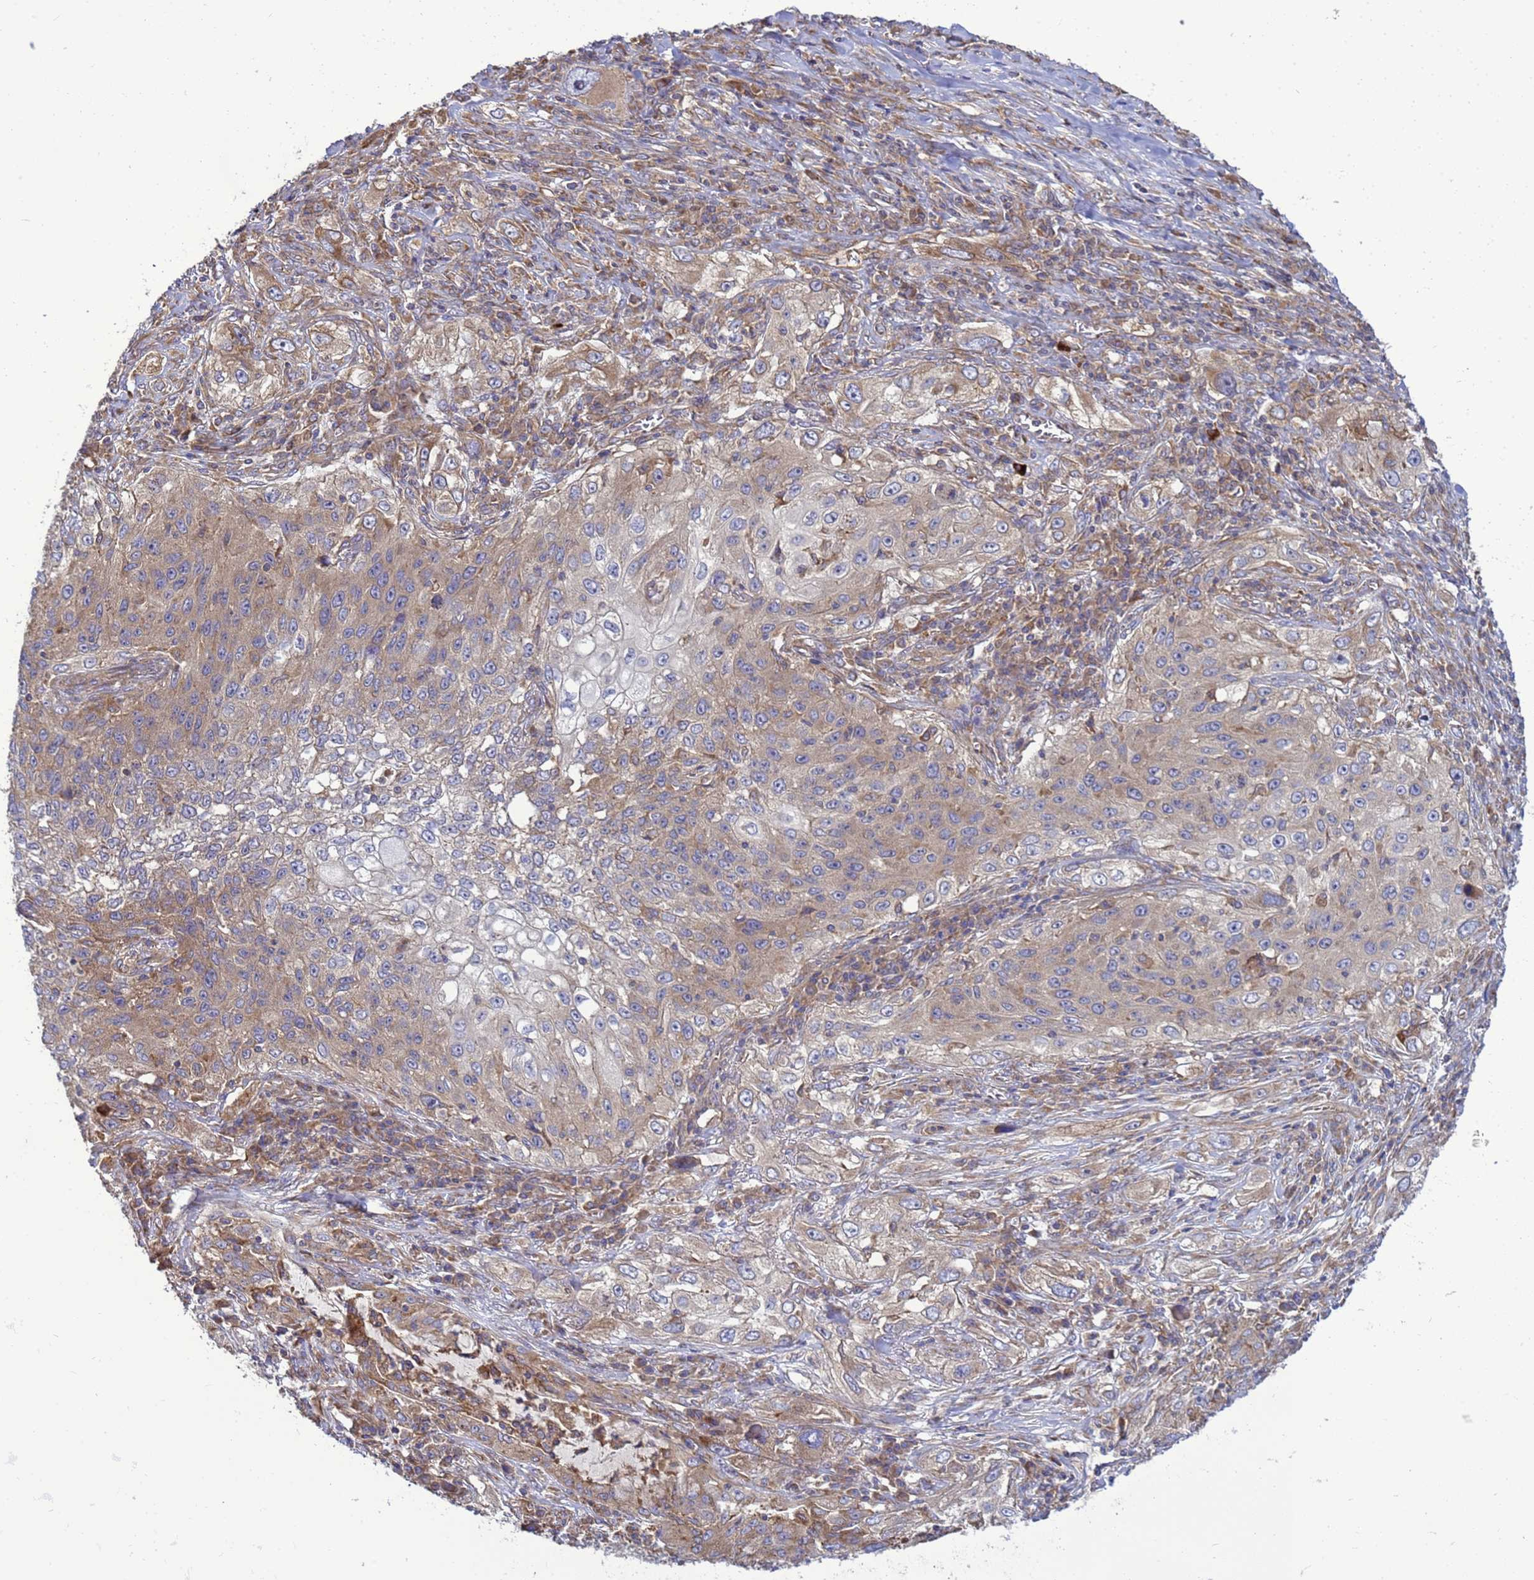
{"staining": {"intensity": "weak", "quantity": ">75%", "location": "cytoplasmic/membranous"}, "tissue": "lung cancer", "cell_type": "Tumor cells", "image_type": "cancer", "snomed": [{"axis": "morphology", "description": "Squamous cell carcinoma, NOS"}, {"axis": "topography", "description": "Lung"}], "caption": "DAB immunohistochemical staining of lung squamous cell carcinoma shows weak cytoplasmic/membranous protein expression in approximately >75% of tumor cells. (DAB (3,3'-diaminobenzidine) = brown stain, brightfield microscopy at high magnification).", "gene": "BECN1", "patient": {"sex": "female", "age": 69}}